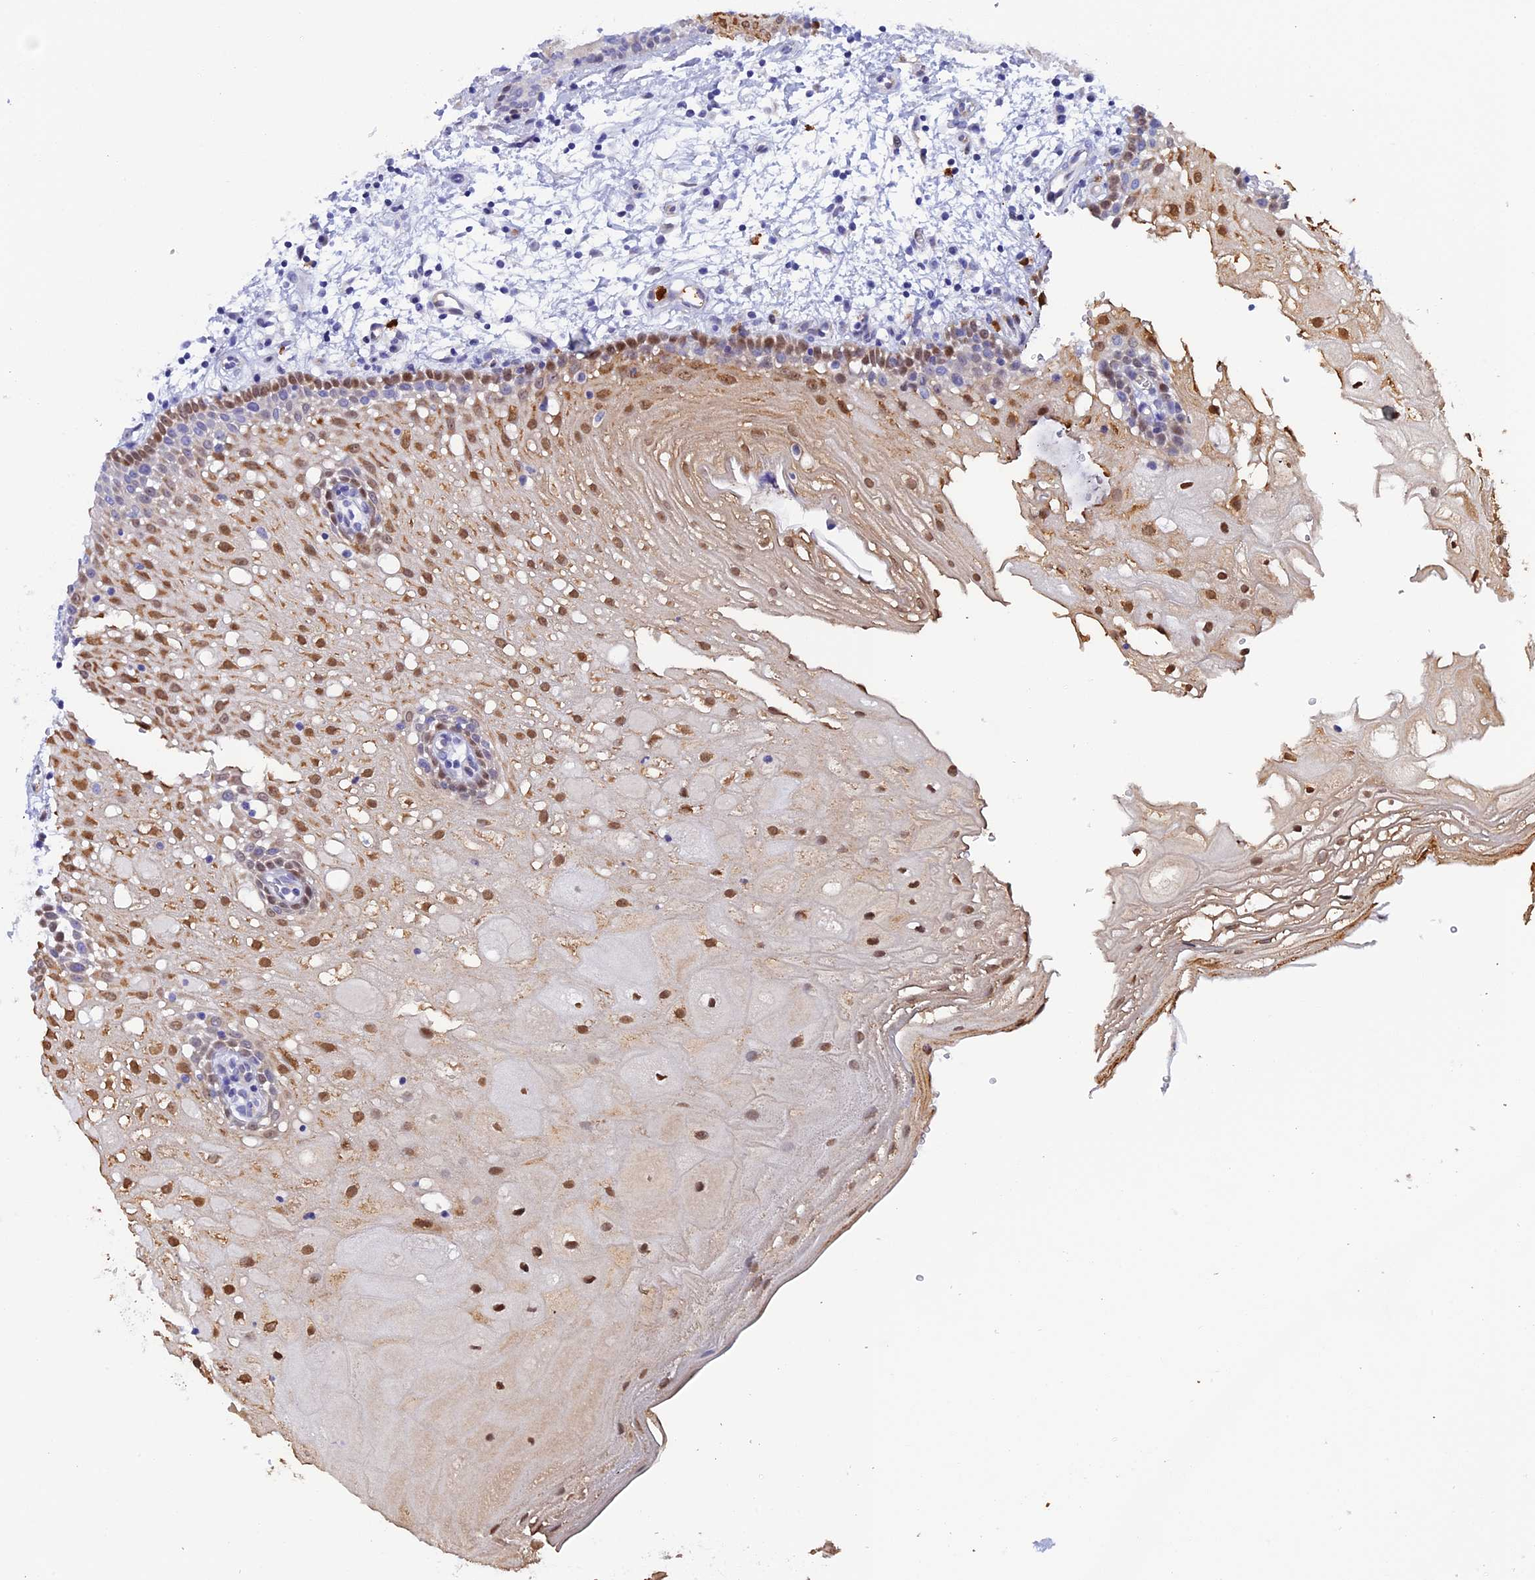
{"staining": {"intensity": "moderate", "quantity": "25%-75%", "location": "cytoplasmic/membranous,nuclear"}, "tissue": "oral mucosa", "cell_type": "Squamous epithelial cells", "image_type": "normal", "snomed": [{"axis": "morphology", "description": "Normal tissue, NOS"}, {"axis": "topography", "description": "Oral tissue"}], "caption": "Protein expression by IHC demonstrates moderate cytoplasmic/membranous,nuclear positivity in approximately 25%-75% of squamous epithelial cells in unremarkable oral mucosa. (brown staining indicates protein expression, while blue staining denotes nuclei).", "gene": "SLC26A1", "patient": {"sex": "male", "age": 74}}